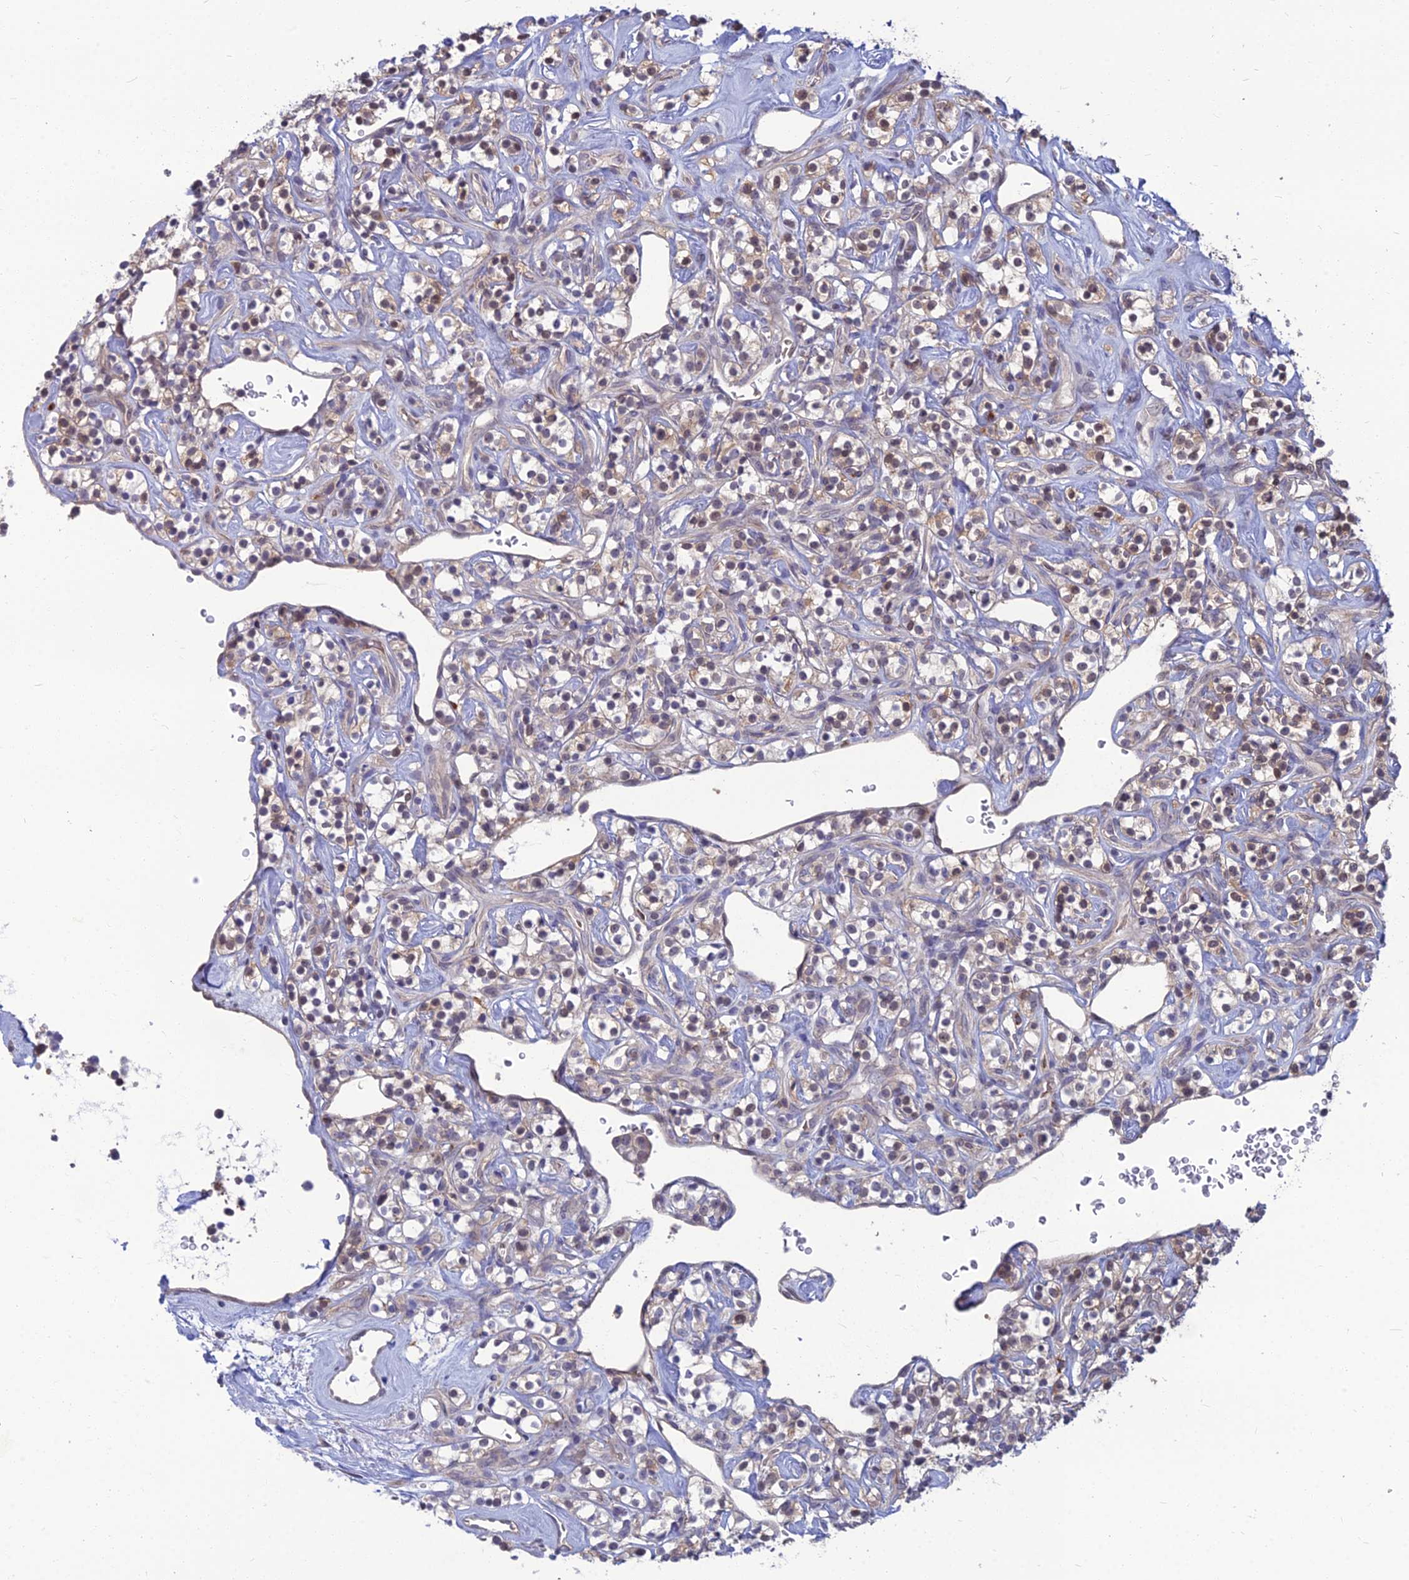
{"staining": {"intensity": "weak", "quantity": "<25%", "location": "cytoplasmic/membranous,nuclear"}, "tissue": "renal cancer", "cell_type": "Tumor cells", "image_type": "cancer", "snomed": [{"axis": "morphology", "description": "Adenocarcinoma, NOS"}, {"axis": "topography", "description": "Kidney"}], "caption": "Renal cancer (adenocarcinoma) stained for a protein using immunohistochemistry shows no expression tumor cells.", "gene": "OPA3", "patient": {"sex": "male", "age": 77}}